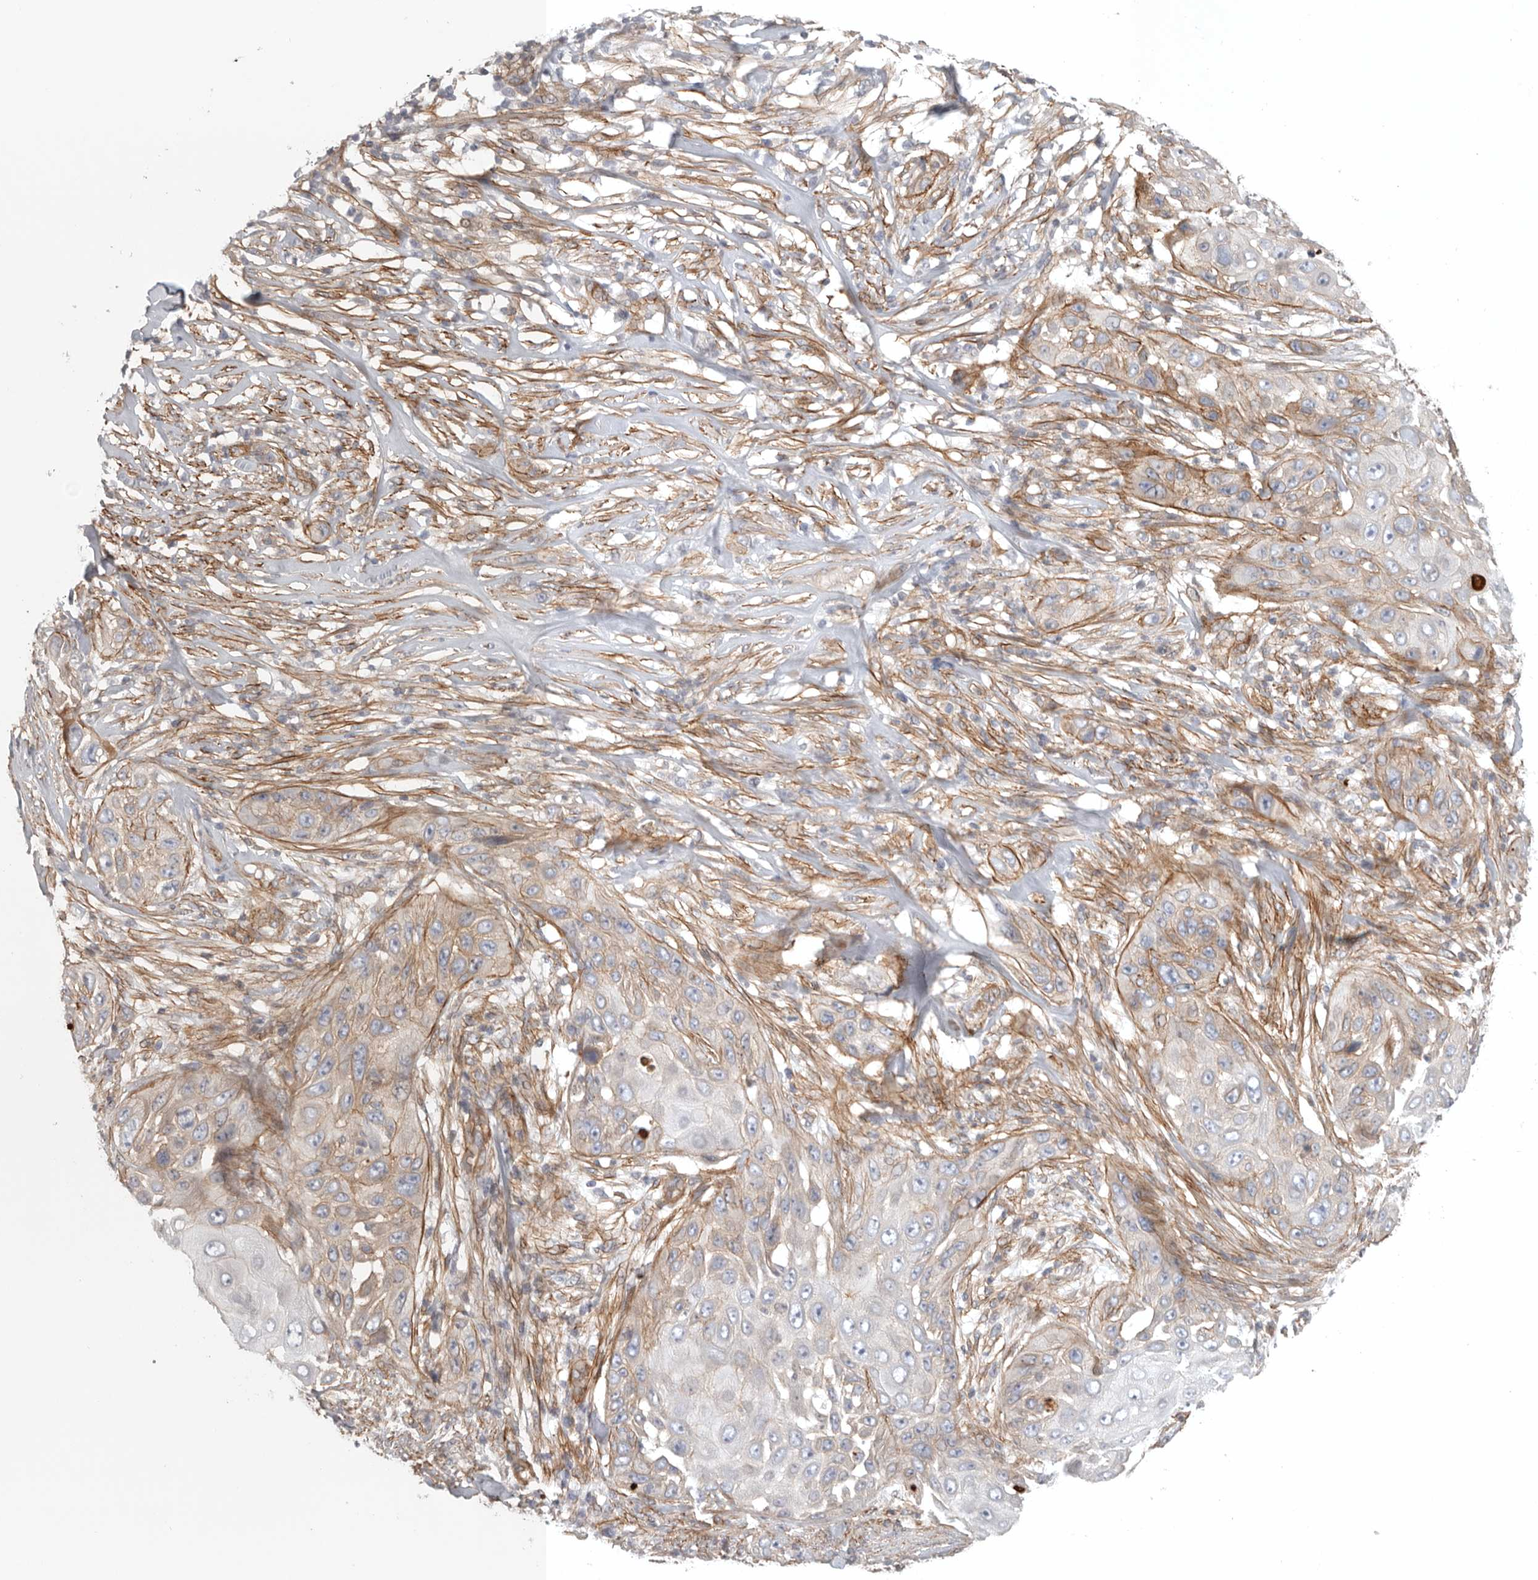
{"staining": {"intensity": "weak", "quantity": "25%-75%", "location": "cytoplasmic/membranous"}, "tissue": "skin cancer", "cell_type": "Tumor cells", "image_type": "cancer", "snomed": [{"axis": "morphology", "description": "Squamous cell carcinoma, NOS"}, {"axis": "topography", "description": "Skin"}], "caption": "Immunohistochemistry (DAB (3,3'-diaminobenzidine)) staining of skin cancer (squamous cell carcinoma) exhibits weak cytoplasmic/membranous protein staining in approximately 25%-75% of tumor cells.", "gene": "LONRF1", "patient": {"sex": "female", "age": 44}}